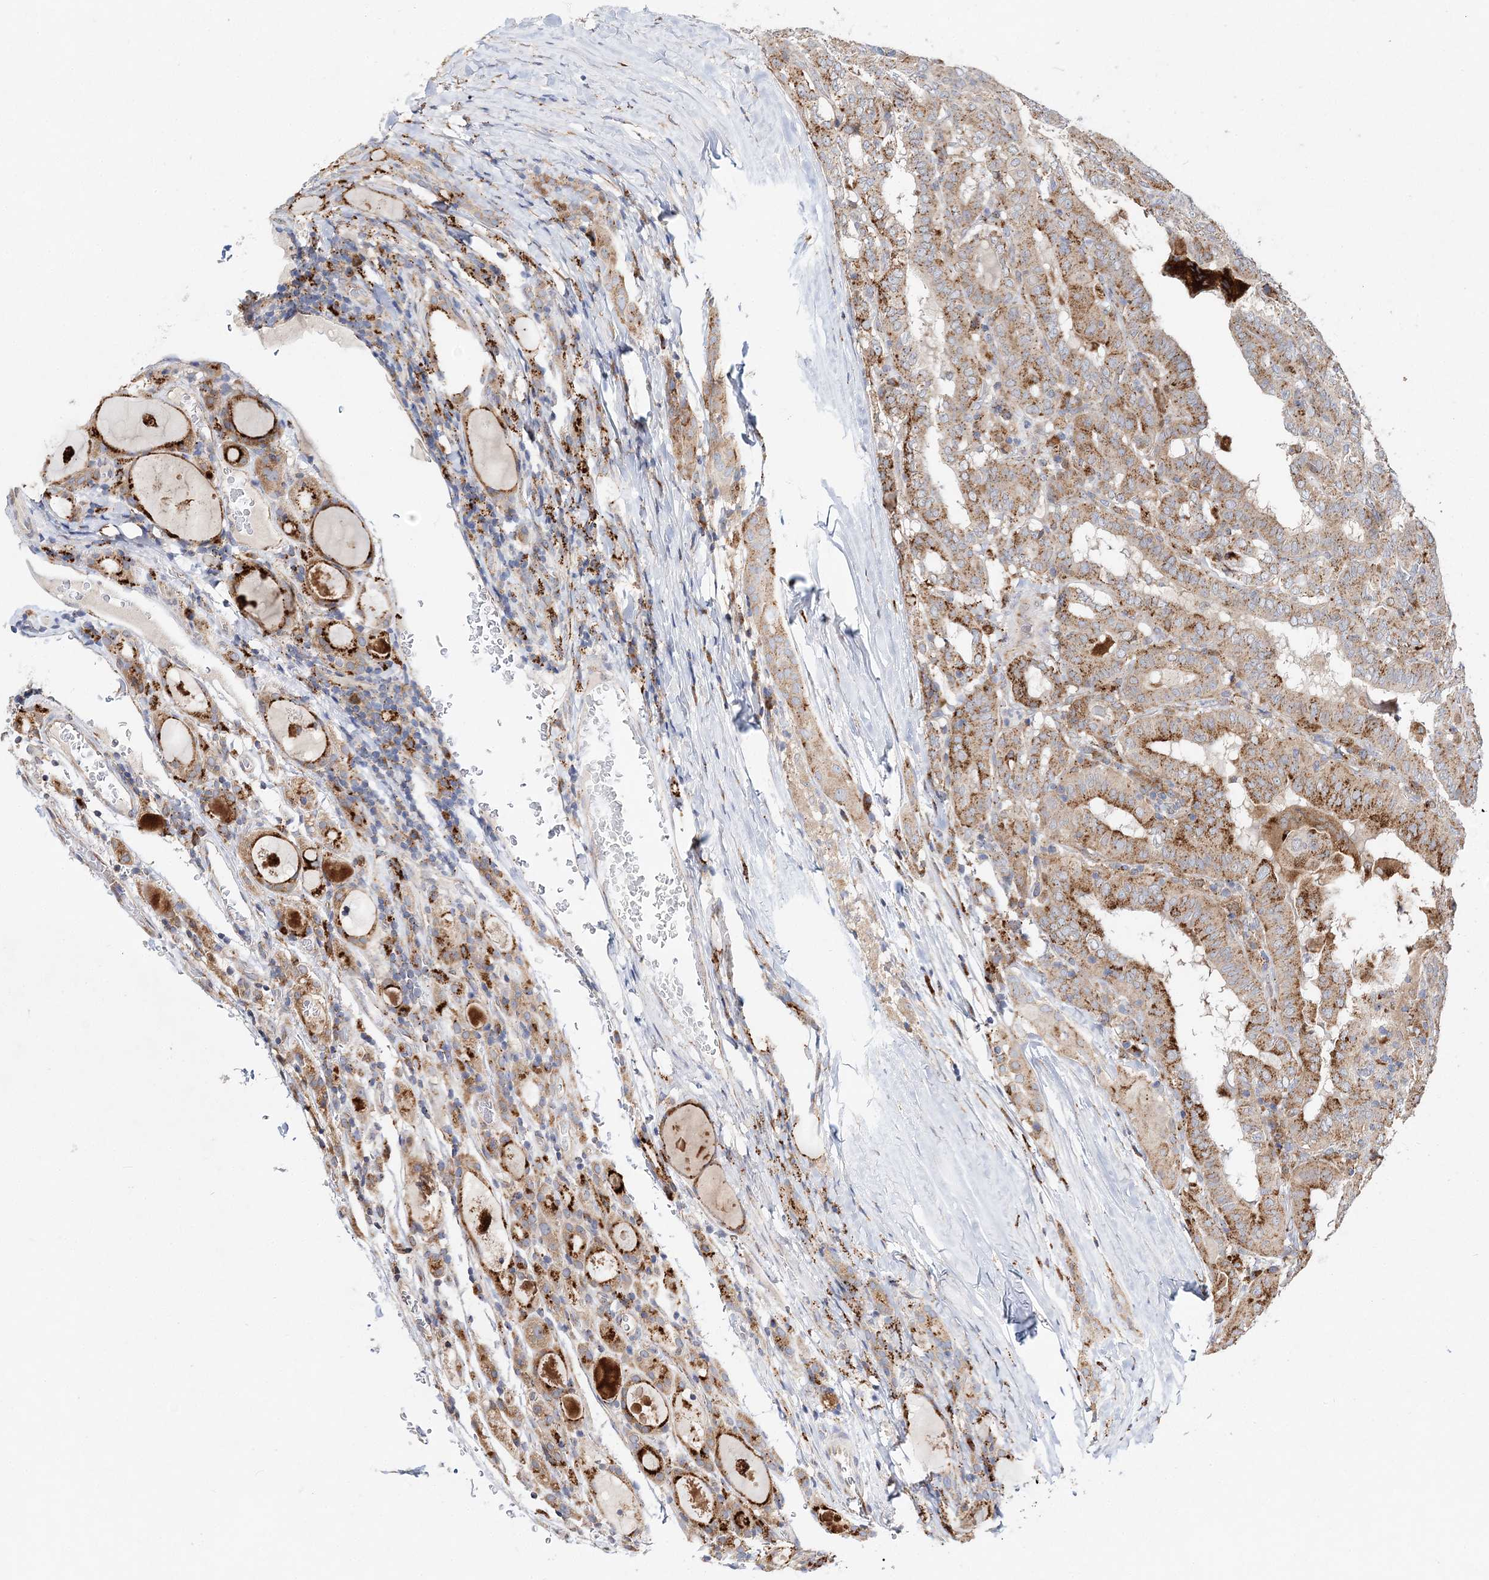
{"staining": {"intensity": "strong", "quantity": "25%-75%", "location": "cytoplasmic/membranous"}, "tissue": "thyroid cancer", "cell_type": "Tumor cells", "image_type": "cancer", "snomed": [{"axis": "morphology", "description": "Papillary adenocarcinoma, NOS"}, {"axis": "topography", "description": "Thyroid gland"}], "caption": "Thyroid cancer stained for a protein shows strong cytoplasmic/membranous positivity in tumor cells.", "gene": "C3orf38", "patient": {"sex": "female", "age": 72}}